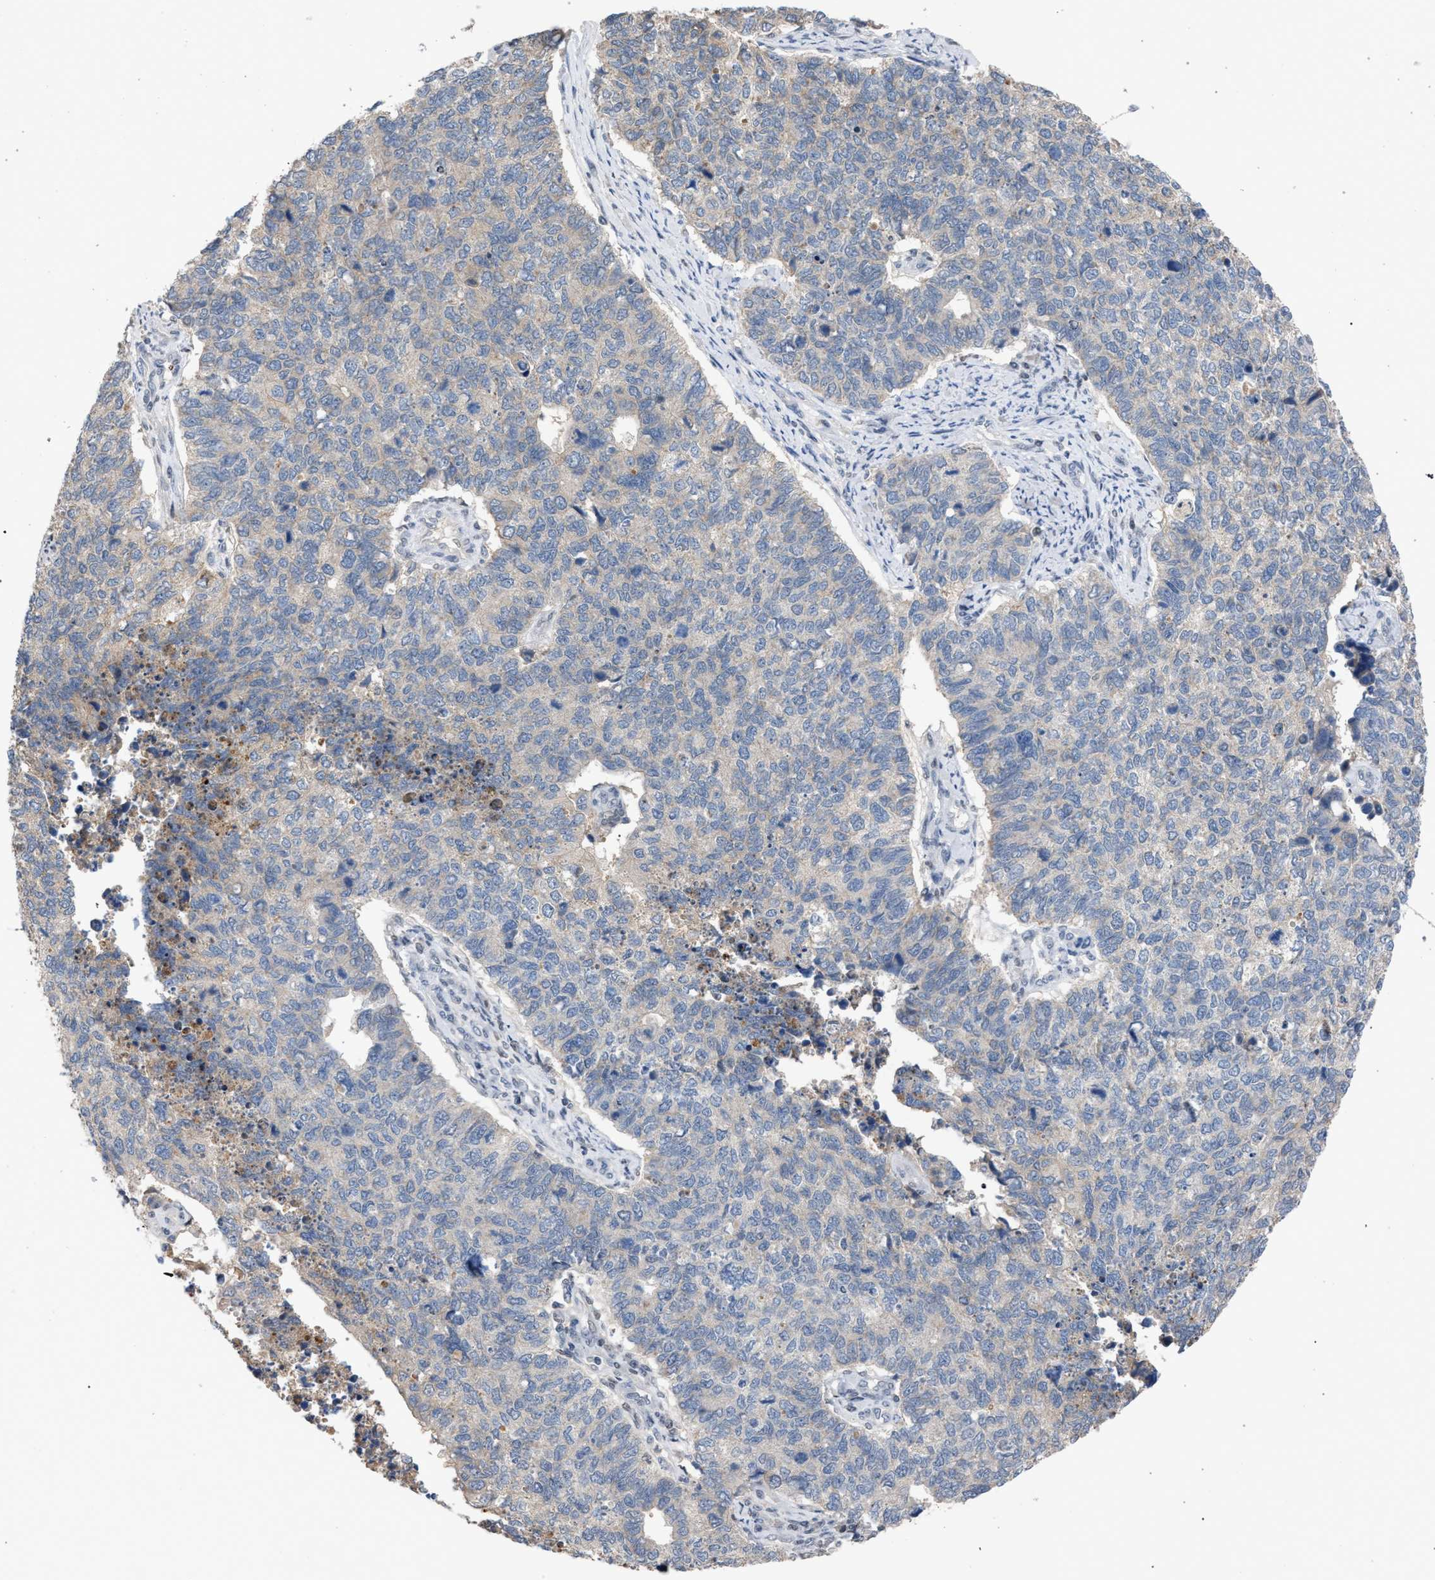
{"staining": {"intensity": "weak", "quantity": "<25%", "location": "cytoplasmic/membranous"}, "tissue": "cervical cancer", "cell_type": "Tumor cells", "image_type": "cancer", "snomed": [{"axis": "morphology", "description": "Squamous cell carcinoma, NOS"}, {"axis": "topography", "description": "Cervix"}], "caption": "Cervical squamous cell carcinoma was stained to show a protein in brown. There is no significant expression in tumor cells. (Stains: DAB (3,3'-diaminobenzidine) IHC with hematoxylin counter stain, Microscopy: brightfield microscopy at high magnification).", "gene": "TECPR1", "patient": {"sex": "female", "age": 63}}